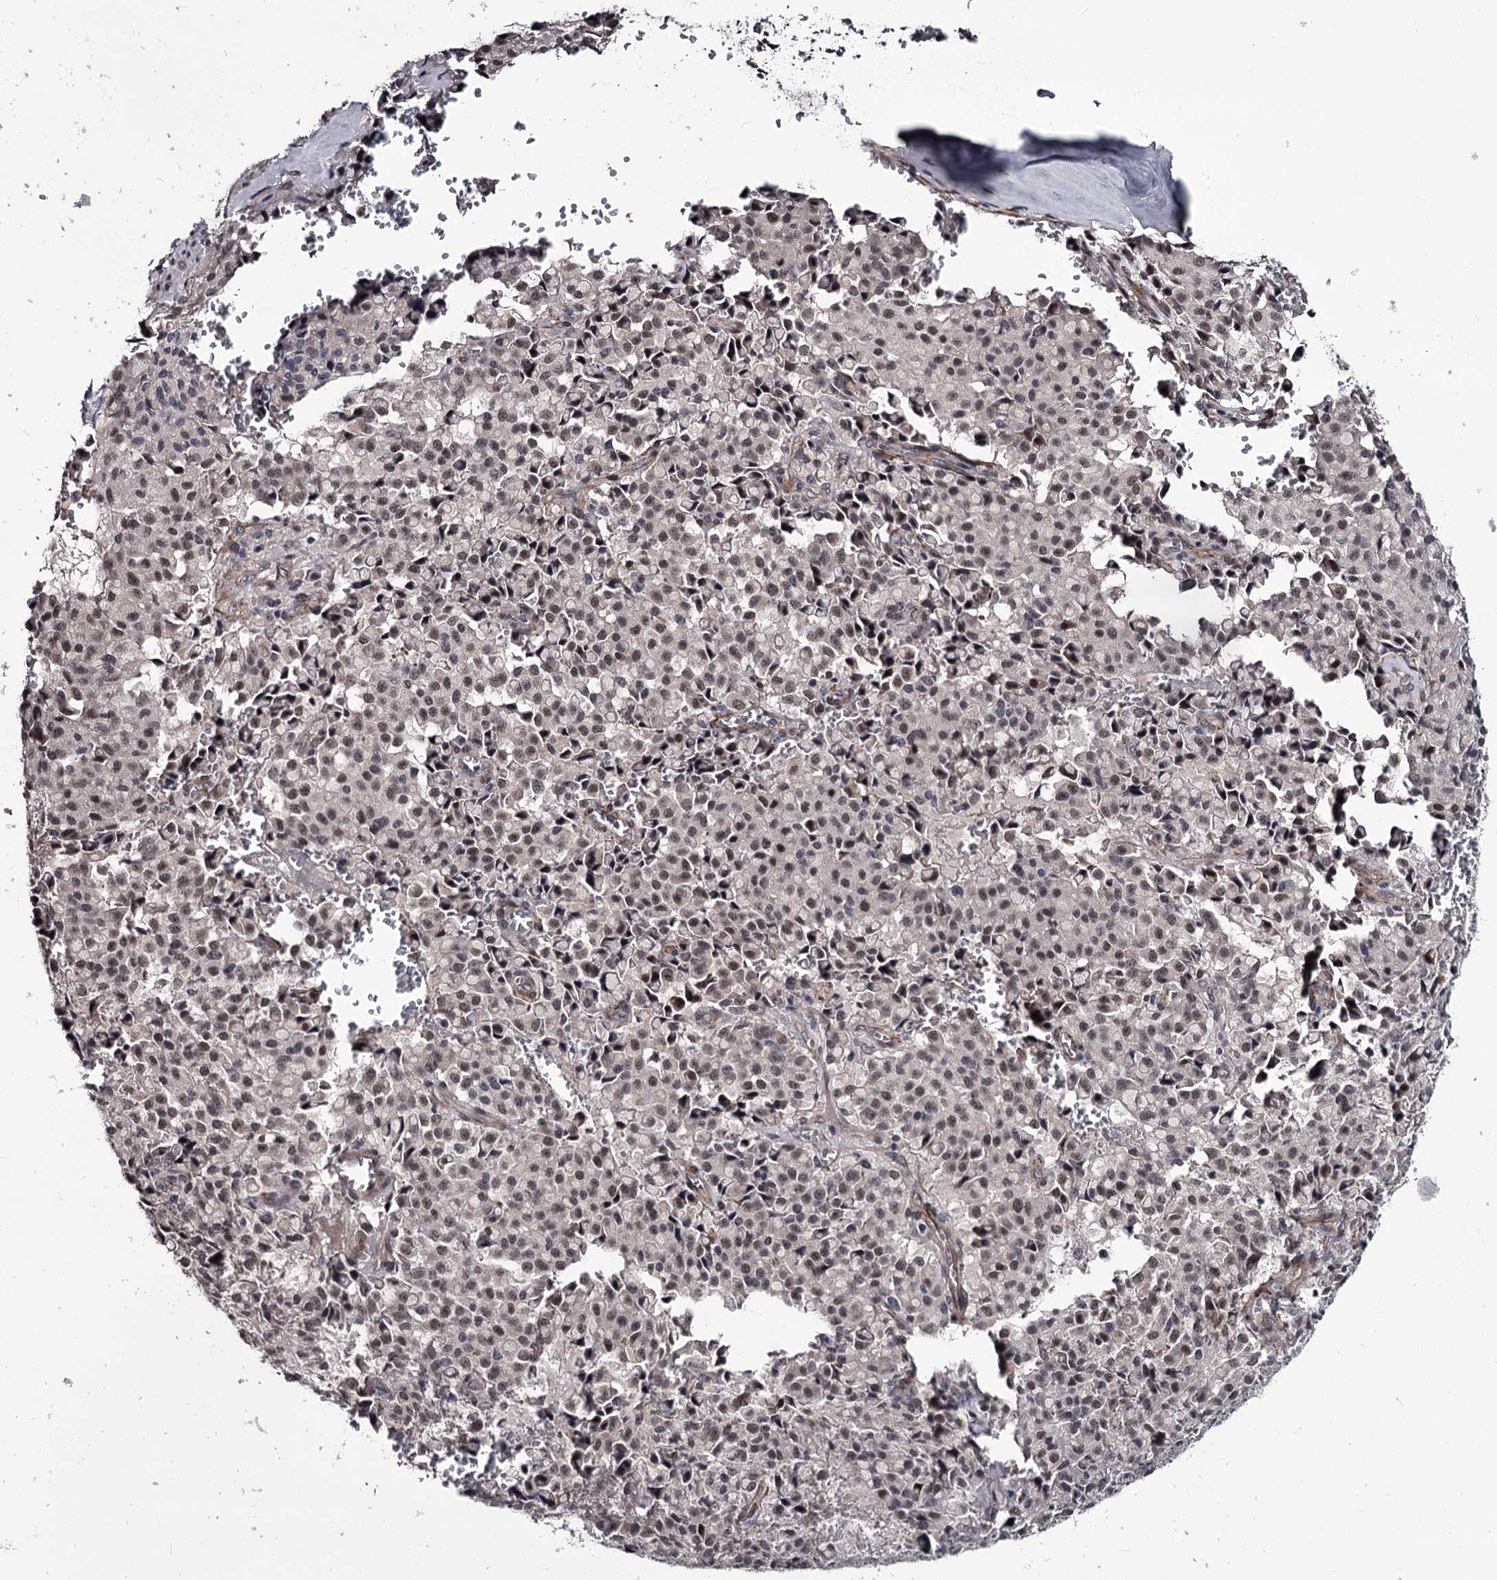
{"staining": {"intensity": "weak", "quantity": ">75%", "location": "nuclear"}, "tissue": "pancreatic cancer", "cell_type": "Tumor cells", "image_type": "cancer", "snomed": [{"axis": "morphology", "description": "Adenocarcinoma, NOS"}, {"axis": "topography", "description": "Pancreas"}], "caption": "High-power microscopy captured an immunohistochemistry micrograph of pancreatic cancer (adenocarcinoma), revealing weak nuclear expression in about >75% of tumor cells.", "gene": "PRPF40B", "patient": {"sex": "male", "age": 65}}